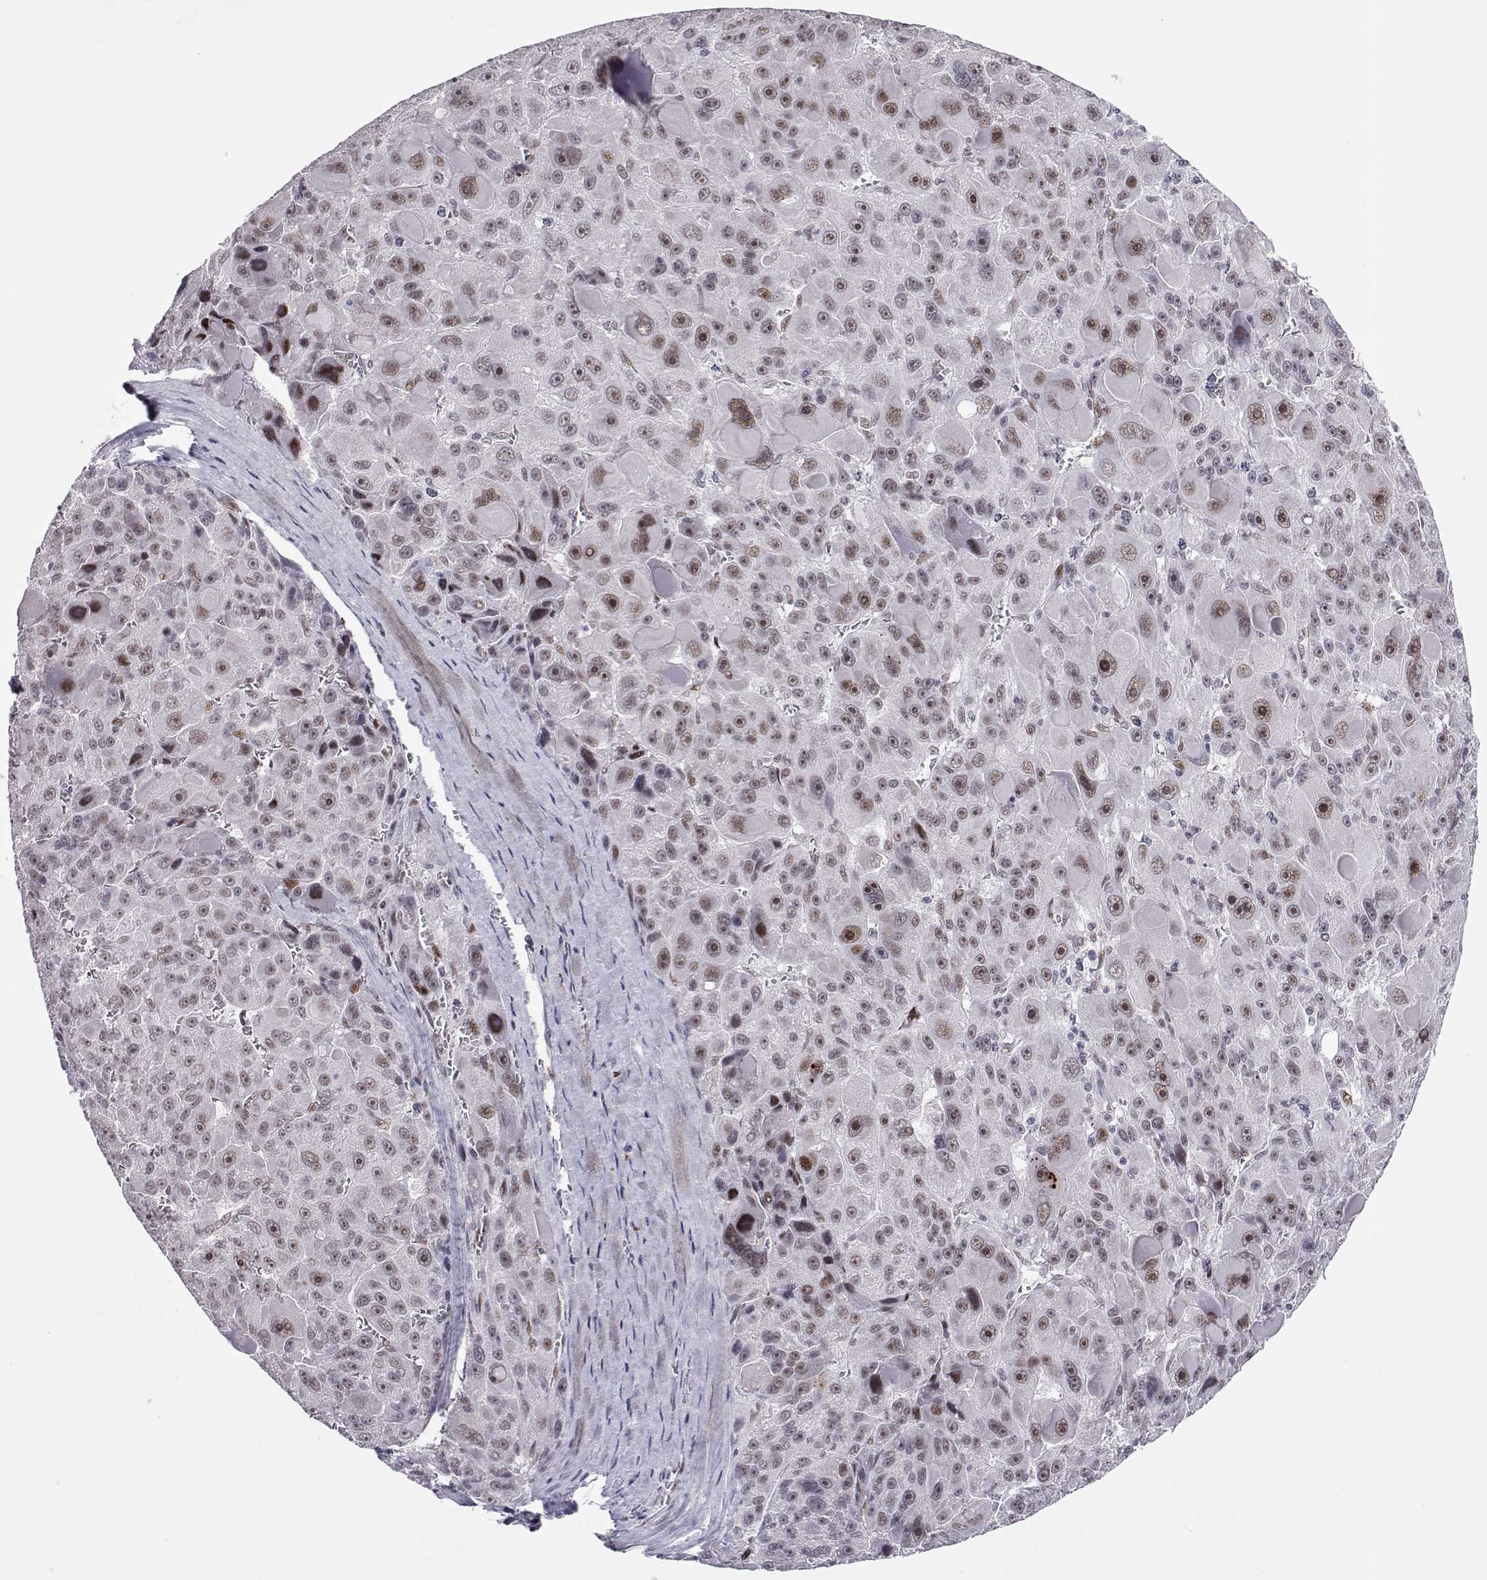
{"staining": {"intensity": "weak", "quantity": "<25%", "location": "nuclear"}, "tissue": "liver cancer", "cell_type": "Tumor cells", "image_type": "cancer", "snomed": [{"axis": "morphology", "description": "Carcinoma, Hepatocellular, NOS"}, {"axis": "topography", "description": "Liver"}], "caption": "Protein analysis of hepatocellular carcinoma (liver) exhibits no significant expression in tumor cells.", "gene": "SIX6", "patient": {"sex": "male", "age": 76}}